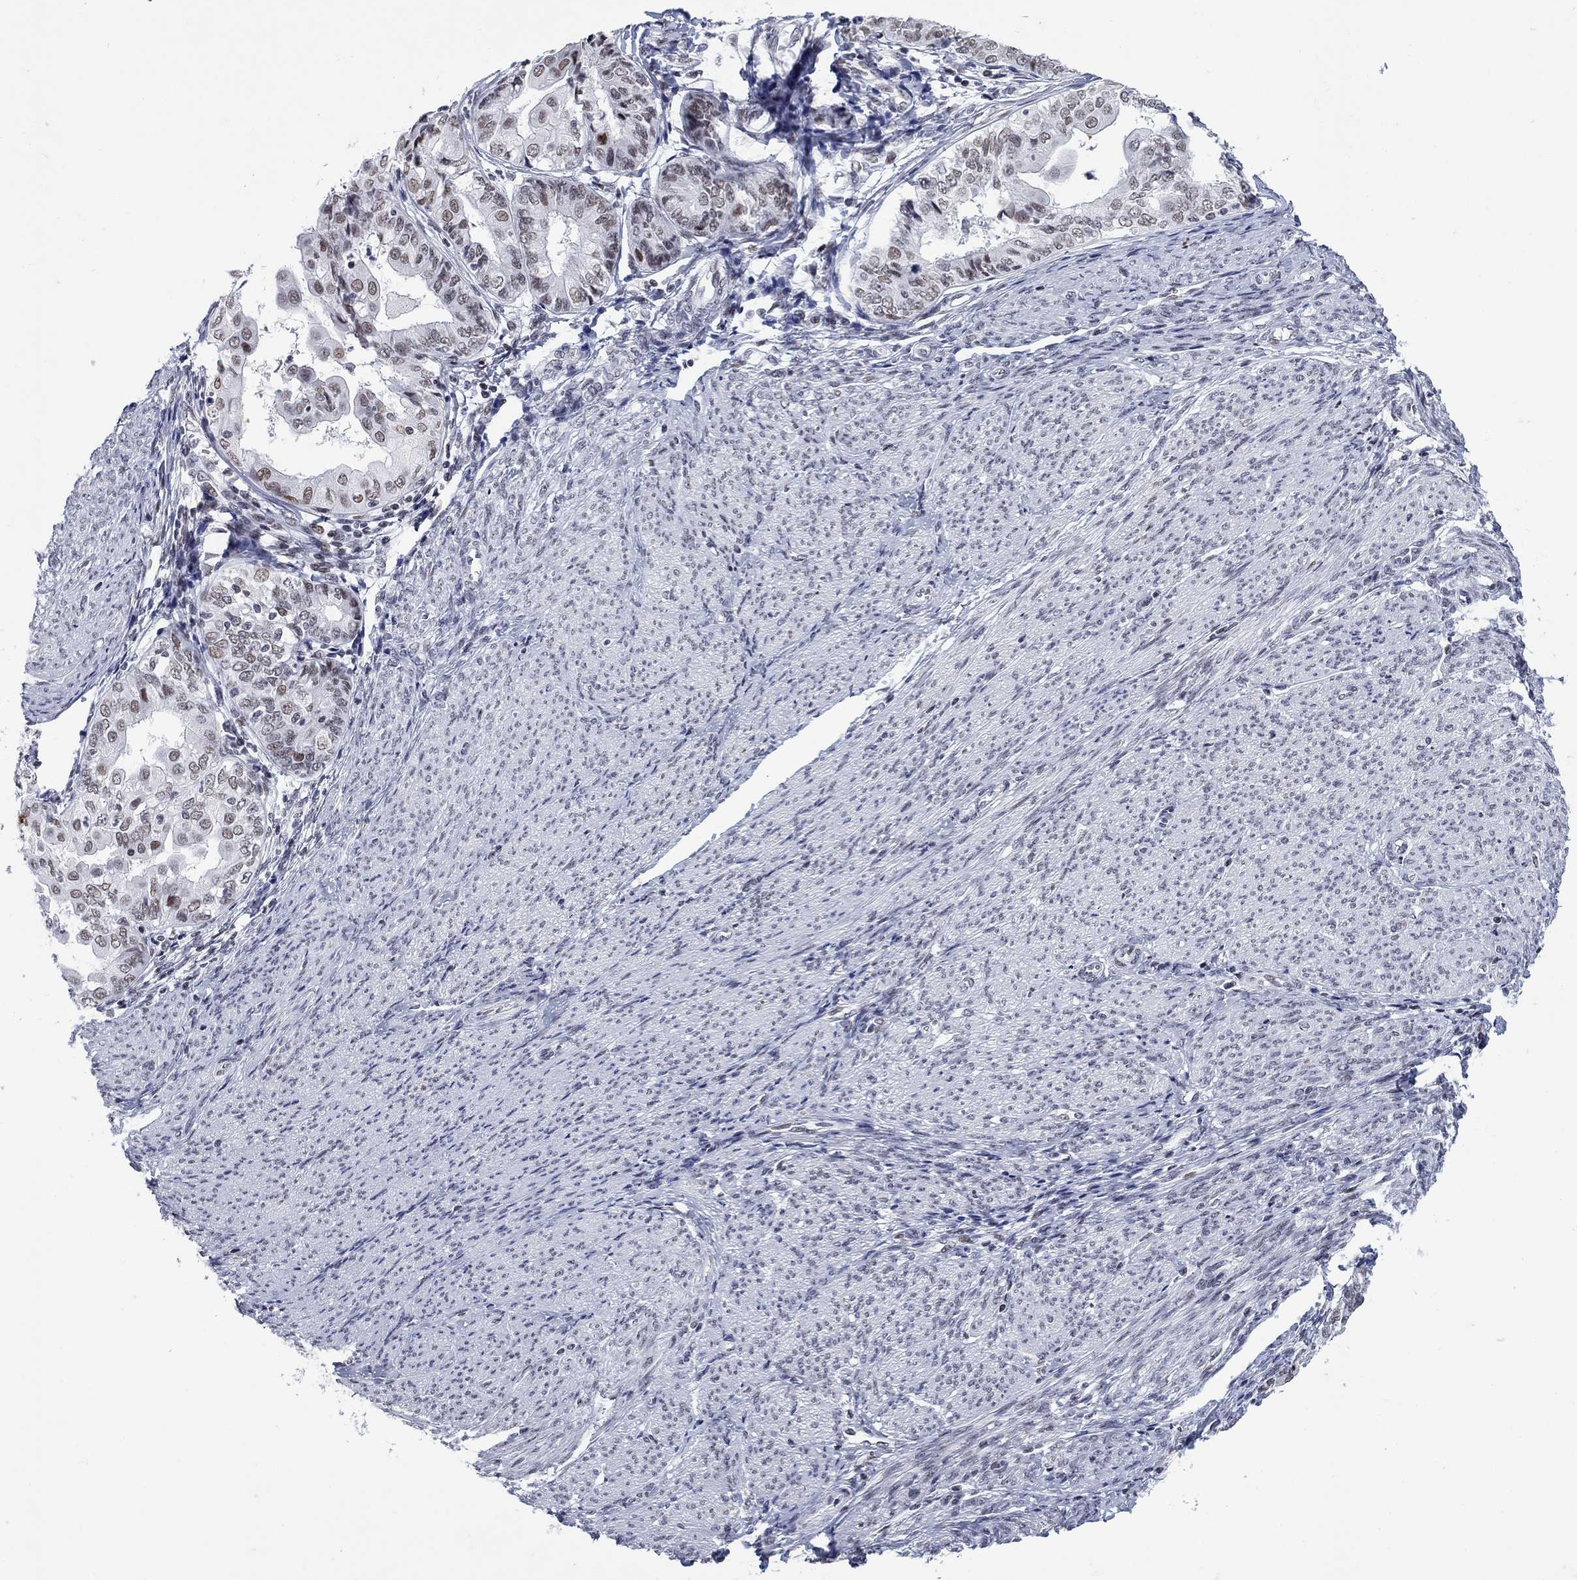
{"staining": {"intensity": "moderate", "quantity": "<25%", "location": "nuclear"}, "tissue": "endometrial cancer", "cell_type": "Tumor cells", "image_type": "cancer", "snomed": [{"axis": "morphology", "description": "Adenocarcinoma, NOS"}, {"axis": "topography", "description": "Endometrium"}], "caption": "Endometrial cancer (adenocarcinoma) stained for a protein (brown) demonstrates moderate nuclear positive expression in approximately <25% of tumor cells.", "gene": "NPAS3", "patient": {"sex": "female", "age": 68}}